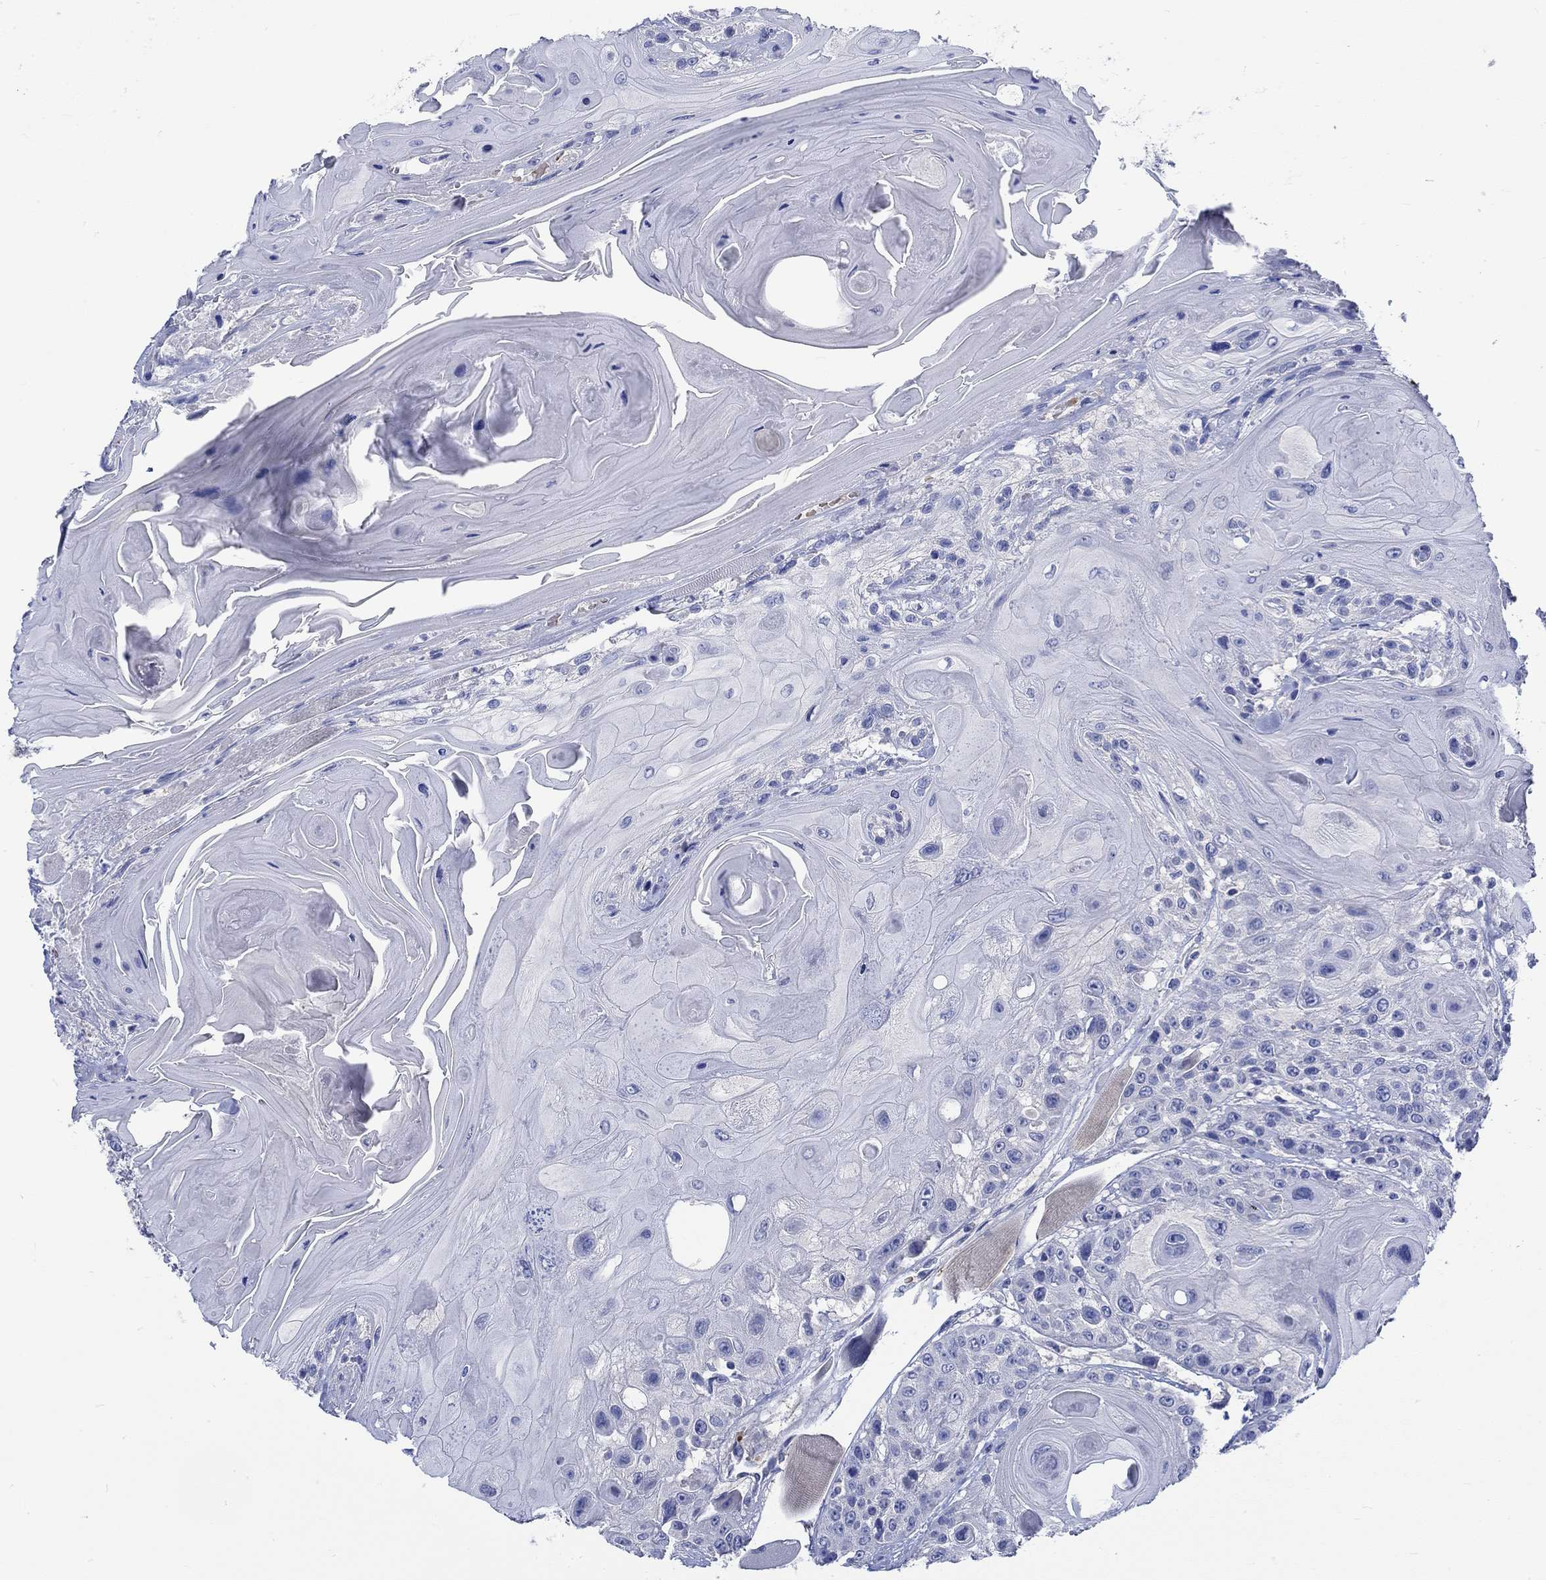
{"staining": {"intensity": "negative", "quantity": "none", "location": "none"}, "tissue": "head and neck cancer", "cell_type": "Tumor cells", "image_type": "cancer", "snomed": [{"axis": "morphology", "description": "Squamous cell carcinoma, NOS"}, {"axis": "topography", "description": "Head-Neck"}], "caption": "Human head and neck cancer stained for a protein using immunohistochemistry shows no staining in tumor cells.", "gene": "KCNA1", "patient": {"sex": "female", "age": 59}}